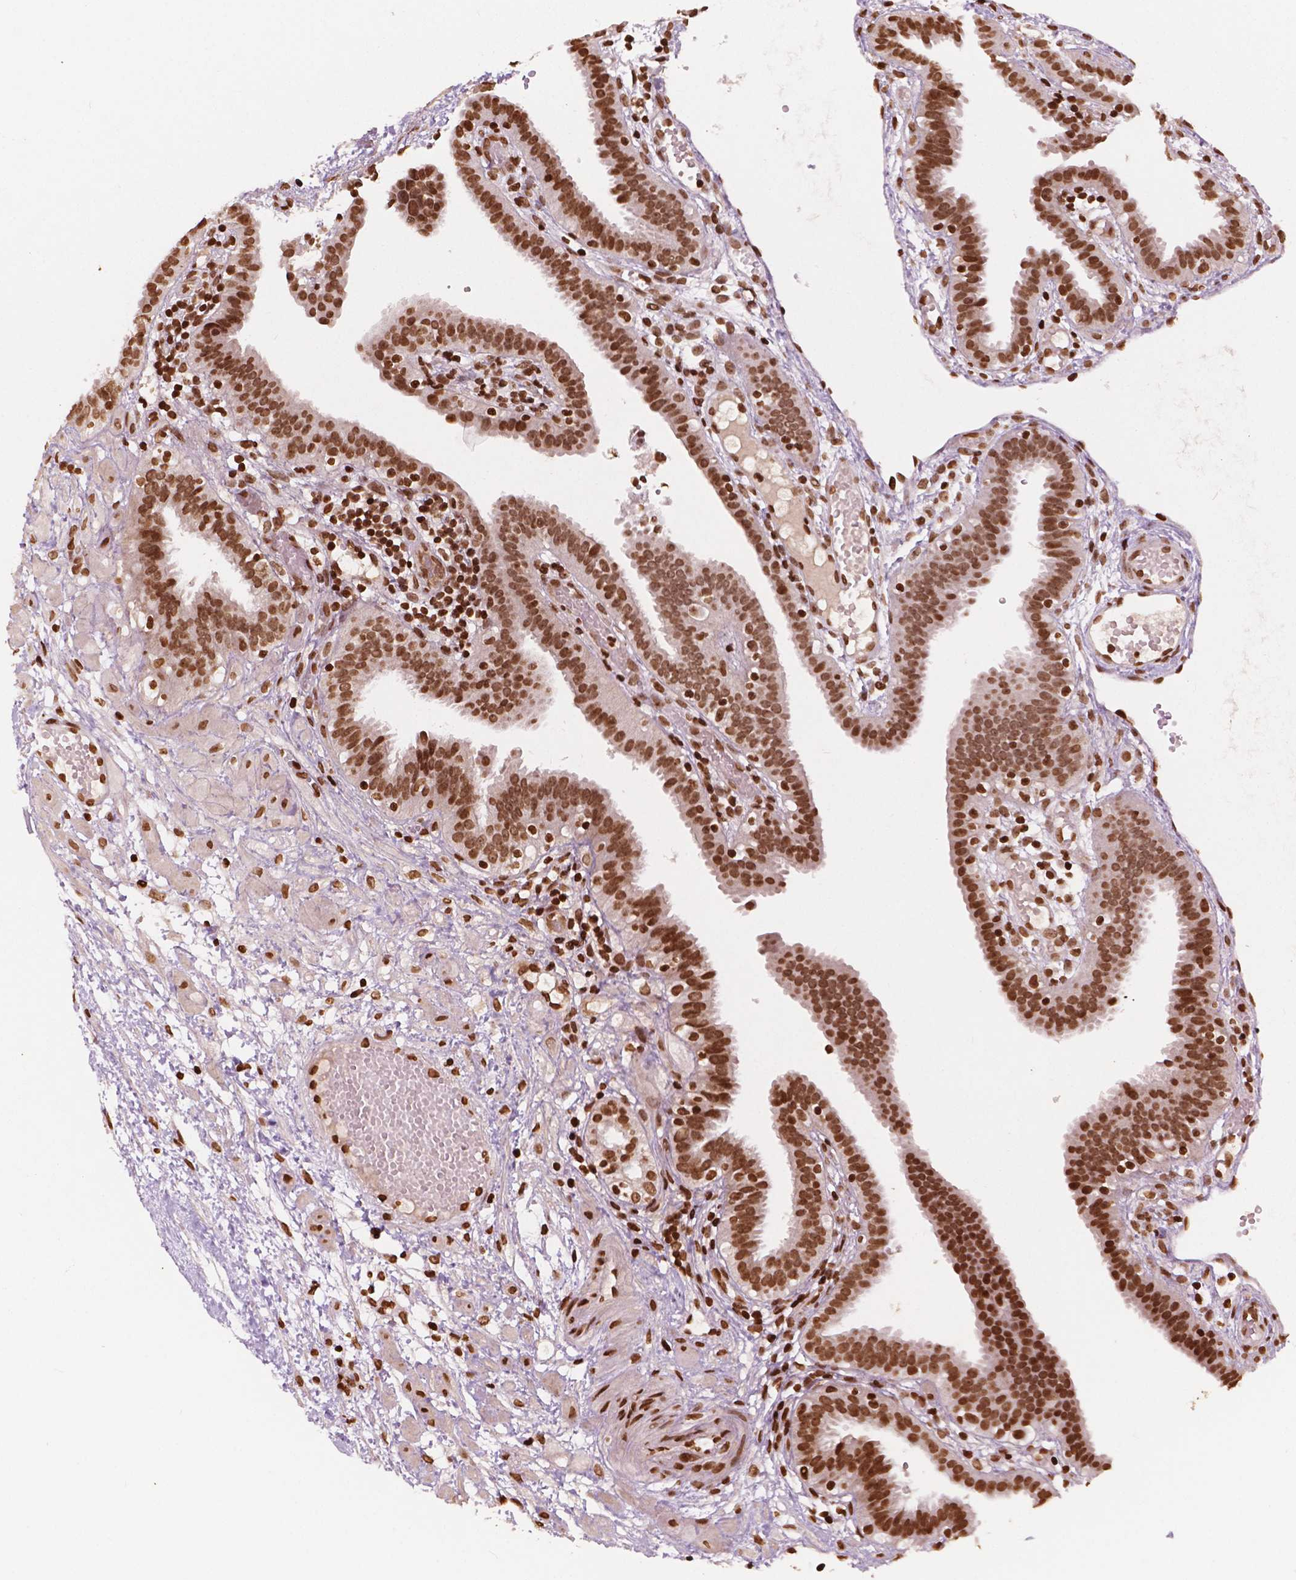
{"staining": {"intensity": "strong", "quantity": ">75%", "location": "nuclear"}, "tissue": "fallopian tube", "cell_type": "Glandular cells", "image_type": "normal", "snomed": [{"axis": "morphology", "description": "Normal tissue, NOS"}, {"axis": "topography", "description": "Fallopian tube"}], "caption": "This histopathology image reveals immunohistochemistry staining of unremarkable fallopian tube, with high strong nuclear positivity in about >75% of glandular cells.", "gene": "H3C7", "patient": {"sex": "female", "age": 37}}